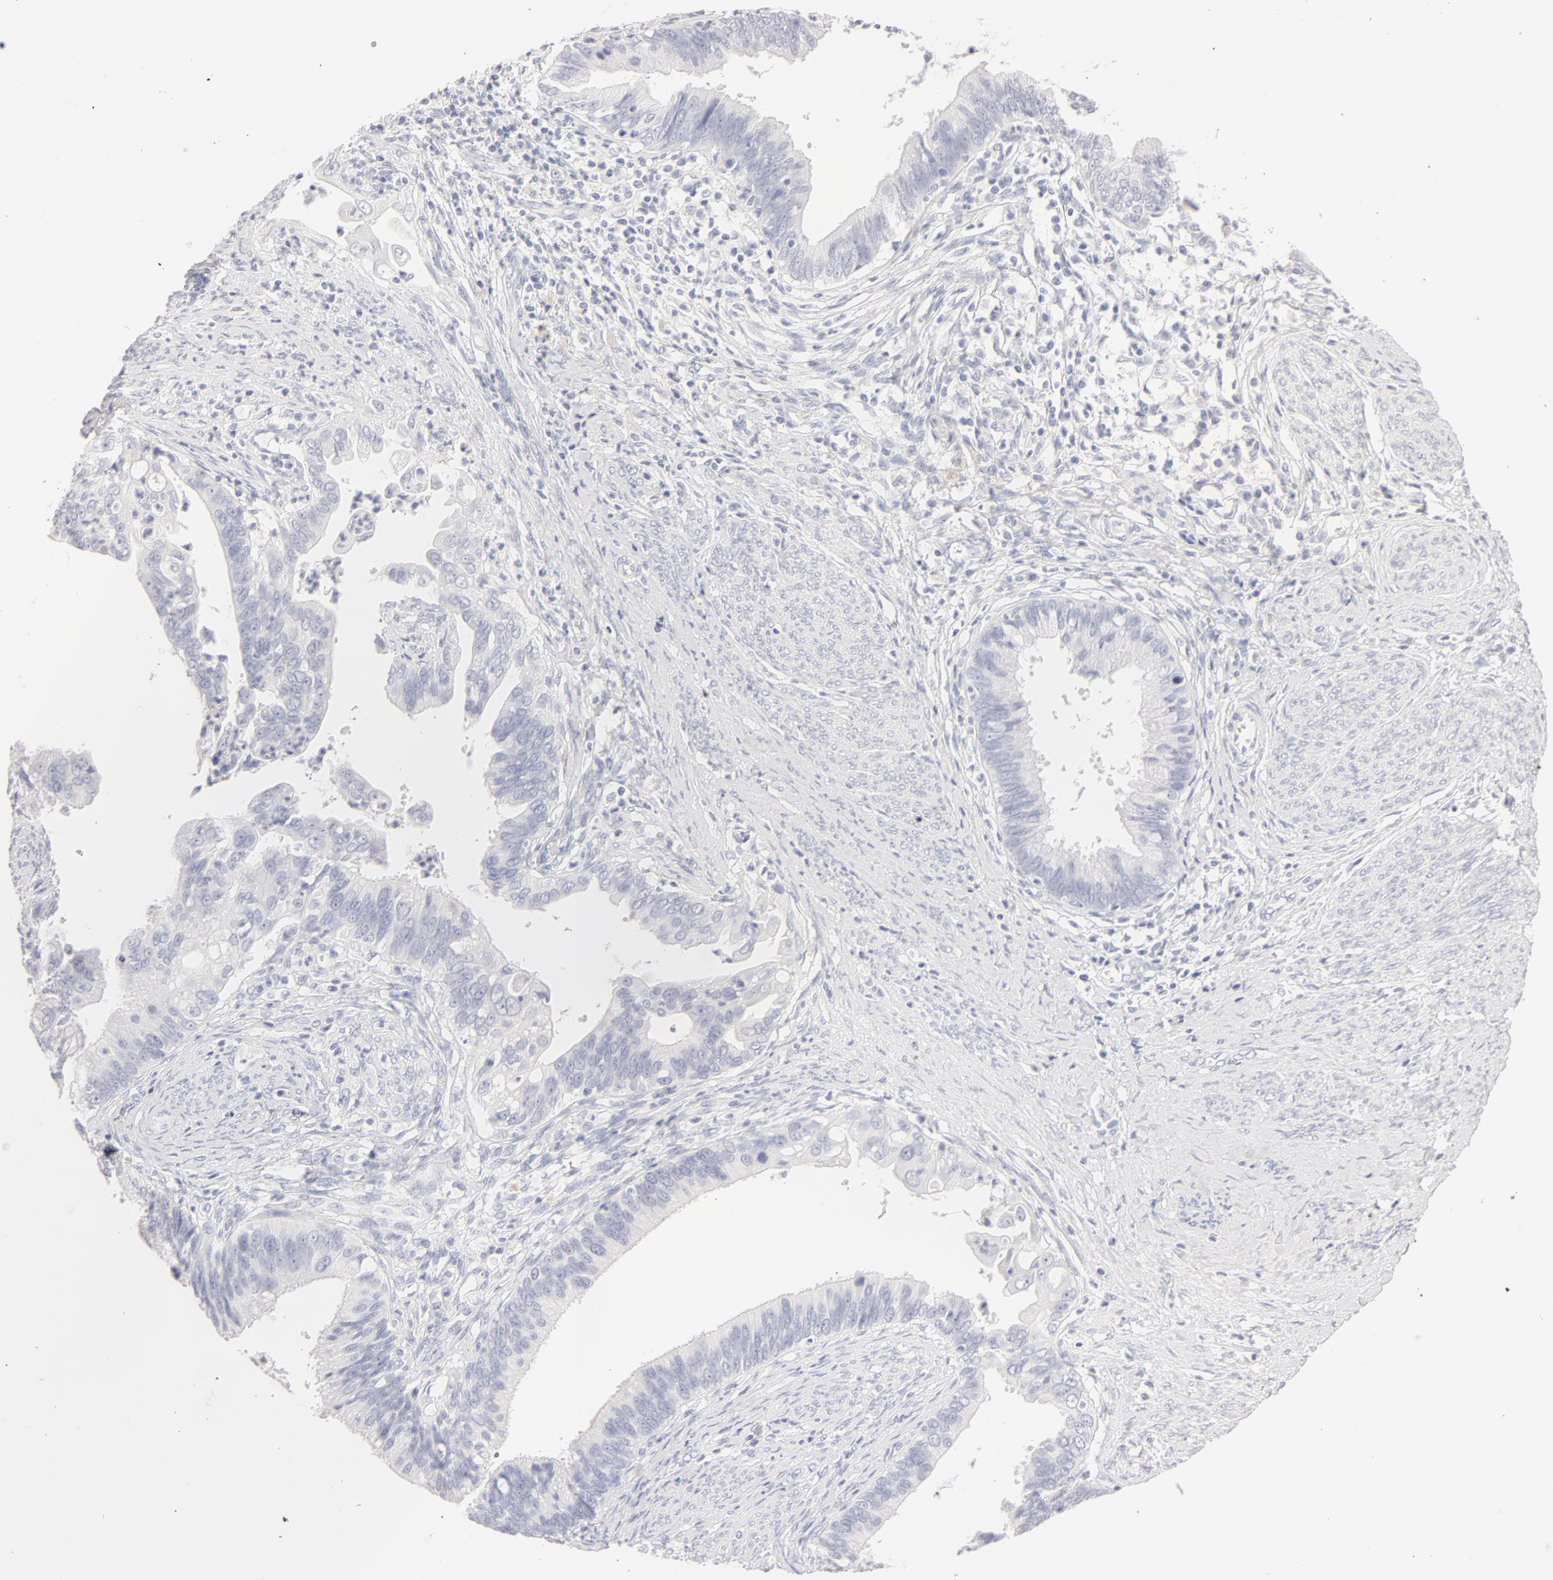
{"staining": {"intensity": "negative", "quantity": "none", "location": "none"}, "tissue": "cervical cancer", "cell_type": "Tumor cells", "image_type": "cancer", "snomed": [{"axis": "morphology", "description": "Adenocarcinoma, NOS"}, {"axis": "topography", "description": "Cervix"}], "caption": "Cervical cancer (adenocarcinoma) was stained to show a protein in brown. There is no significant expression in tumor cells. (Stains: DAB (3,3'-diaminobenzidine) immunohistochemistry (IHC) with hematoxylin counter stain, Microscopy: brightfield microscopy at high magnification).", "gene": "LGALS7B", "patient": {"sex": "female", "age": 47}}